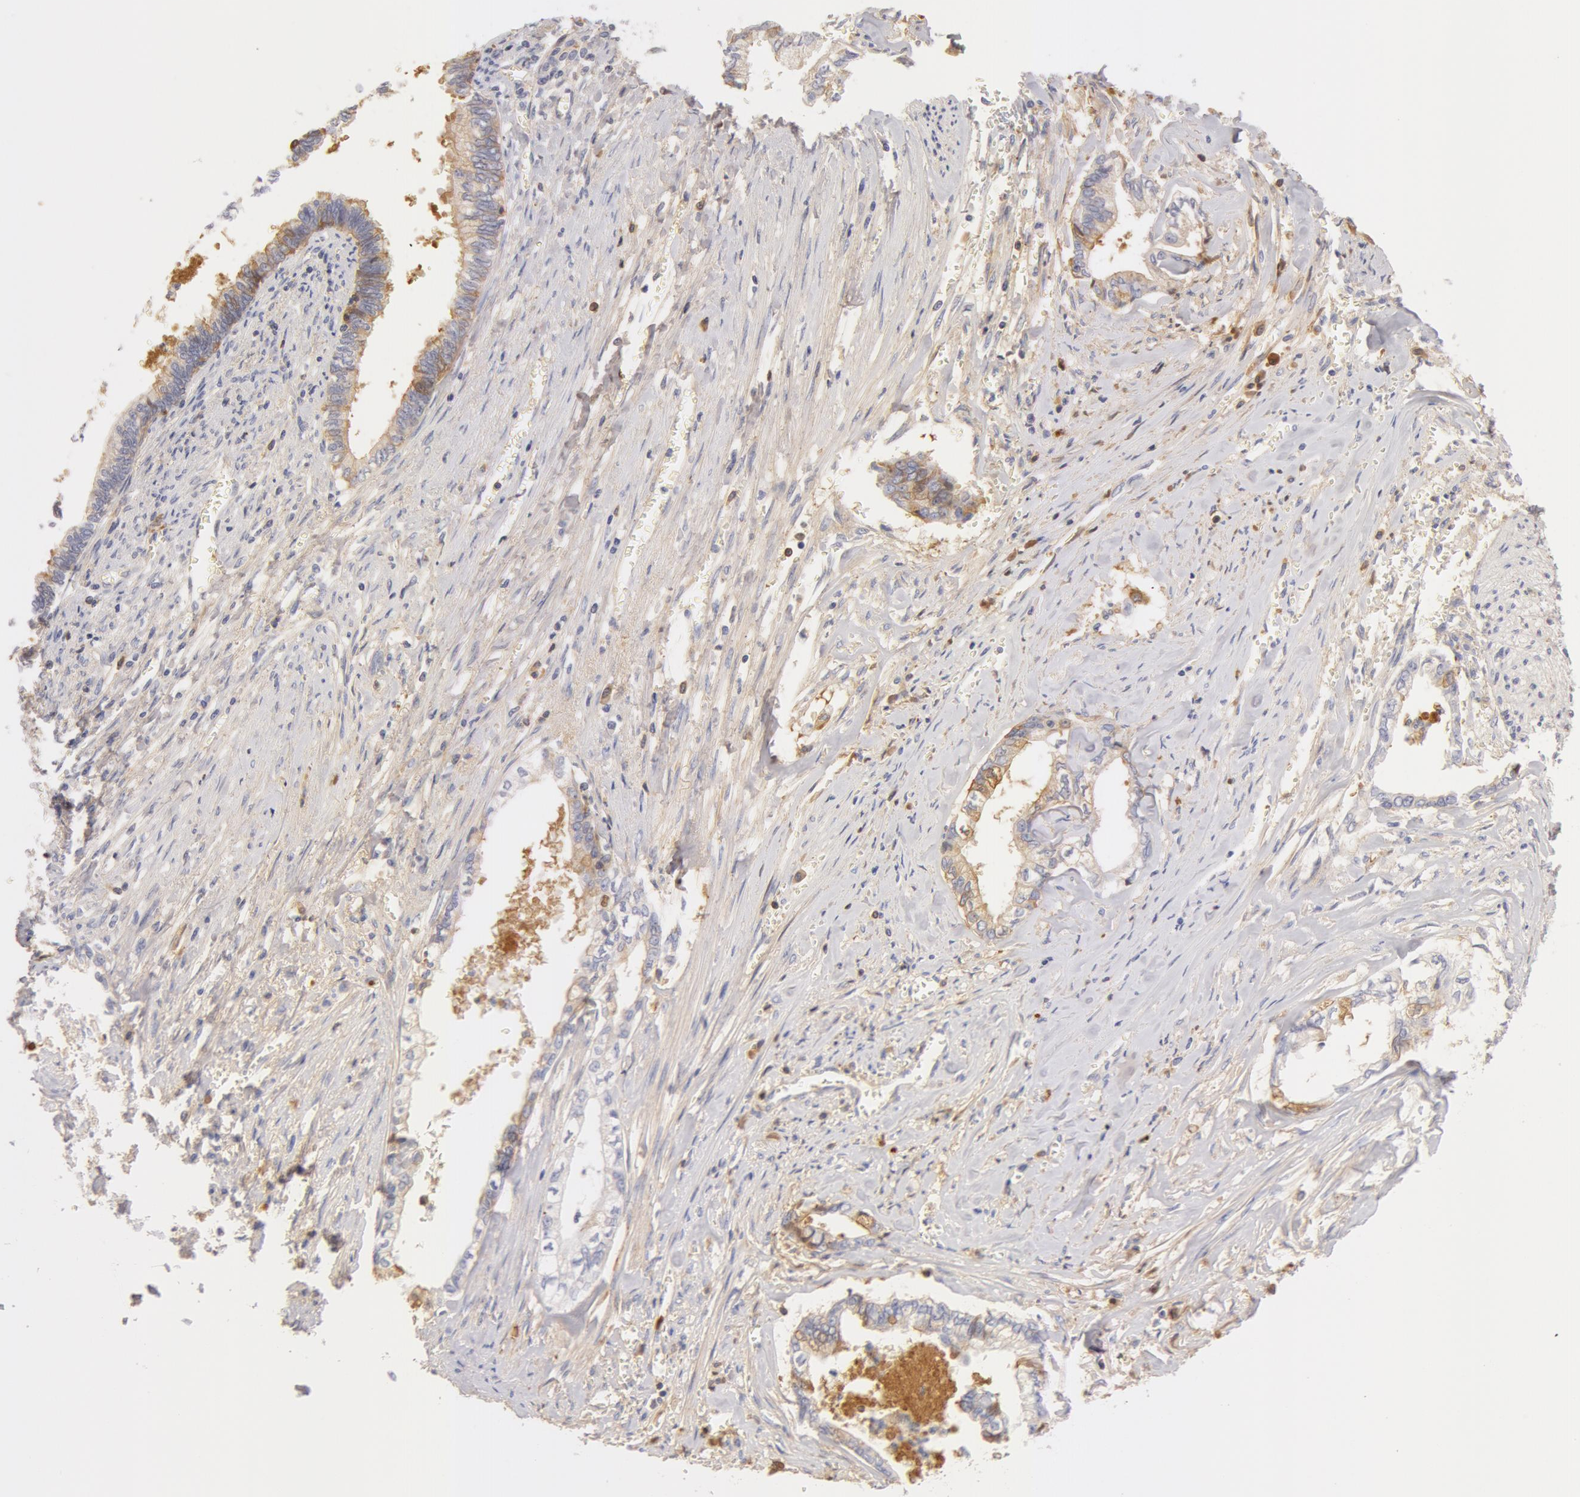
{"staining": {"intensity": "weak", "quantity": "25%-75%", "location": "cytoplasmic/membranous"}, "tissue": "liver cancer", "cell_type": "Tumor cells", "image_type": "cancer", "snomed": [{"axis": "morphology", "description": "Cholangiocarcinoma"}, {"axis": "topography", "description": "Liver"}], "caption": "A brown stain highlights weak cytoplasmic/membranous positivity of a protein in human cholangiocarcinoma (liver) tumor cells. Nuclei are stained in blue.", "gene": "GC", "patient": {"sex": "male", "age": 57}}